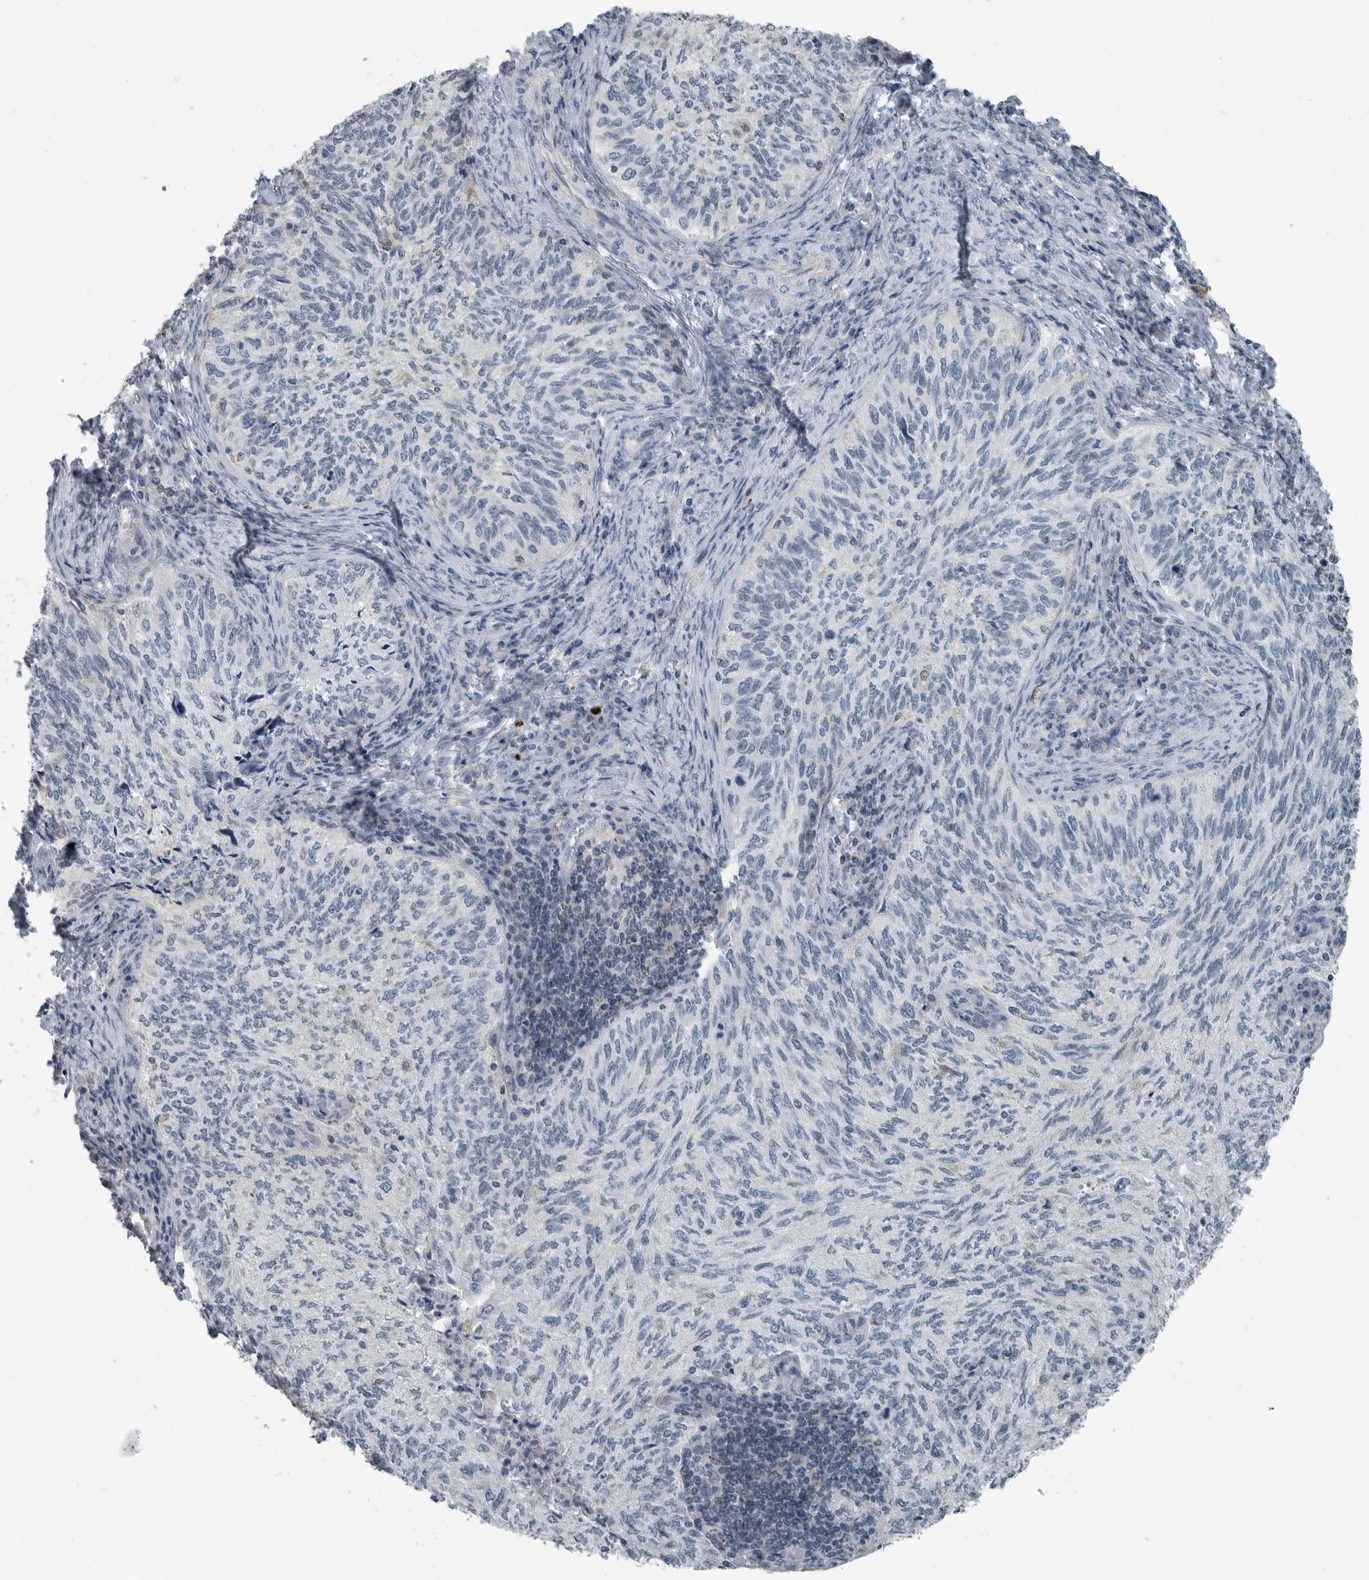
{"staining": {"intensity": "negative", "quantity": "none", "location": "none"}, "tissue": "cervical cancer", "cell_type": "Tumor cells", "image_type": "cancer", "snomed": [{"axis": "morphology", "description": "Squamous cell carcinoma, NOS"}, {"axis": "topography", "description": "Cervix"}], "caption": "The photomicrograph exhibits no staining of tumor cells in cervical squamous cell carcinoma.", "gene": "KYAT1", "patient": {"sex": "female", "age": 30}}